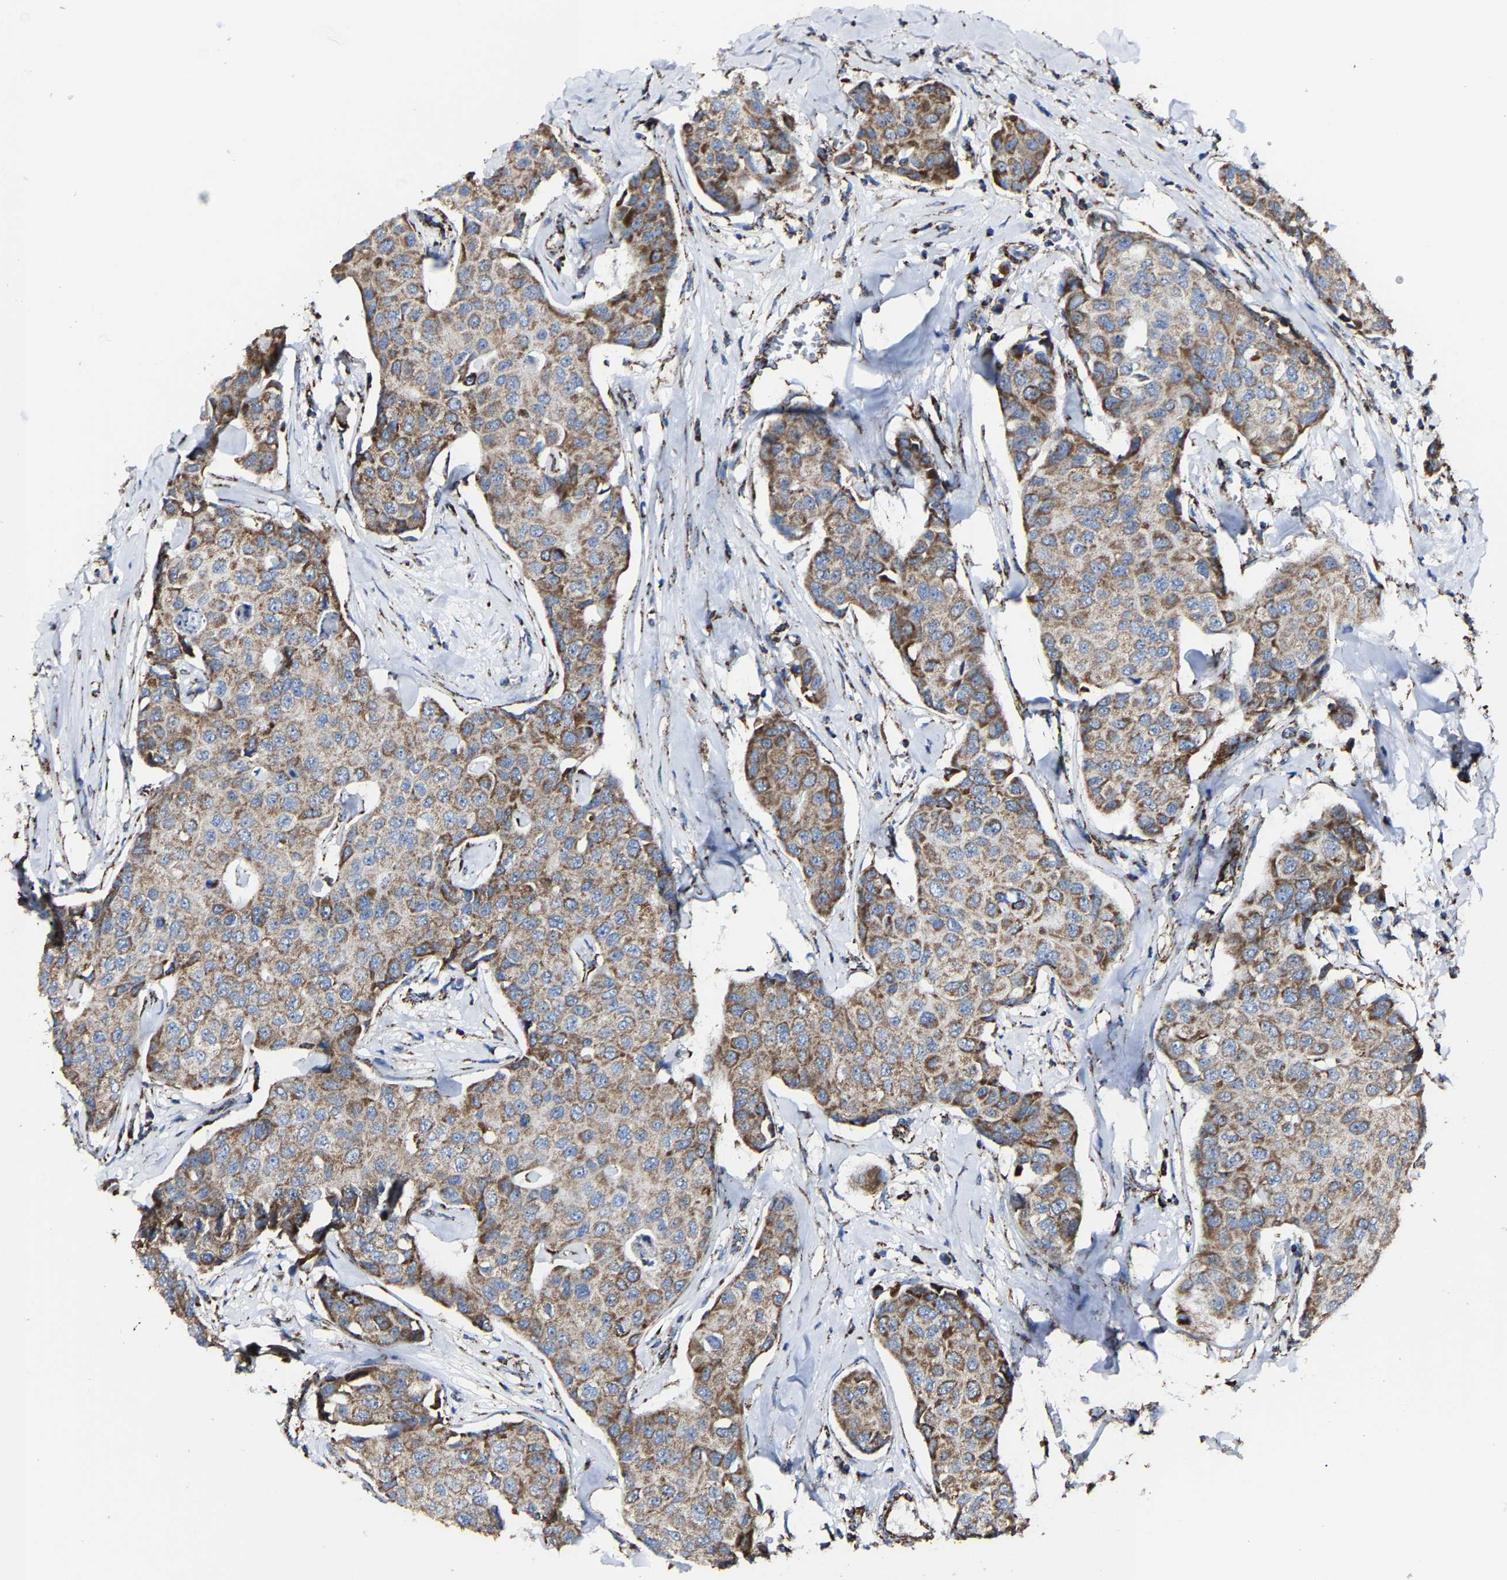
{"staining": {"intensity": "moderate", "quantity": ">75%", "location": "cytoplasmic/membranous"}, "tissue": "breast cancer", "cell_type": "Tumor cells", "image_type": "cancer", "snomed": [{"axis": "morphology", "description": "Duct carcinoma"}, {"axis": "topography", "description": "Breast"}], "caption": "Immunohistochemical staining of intraductal carcinoma (breast) exhibits medium levels of moderate cytoplasmic/membranous protein expression in approximately >75% of tumor cells. (DAB = brown stain, brightfield microscopy at high magnification).", "gene": "NDUFV3", "patient": {"sex": "female", "age": 80}}